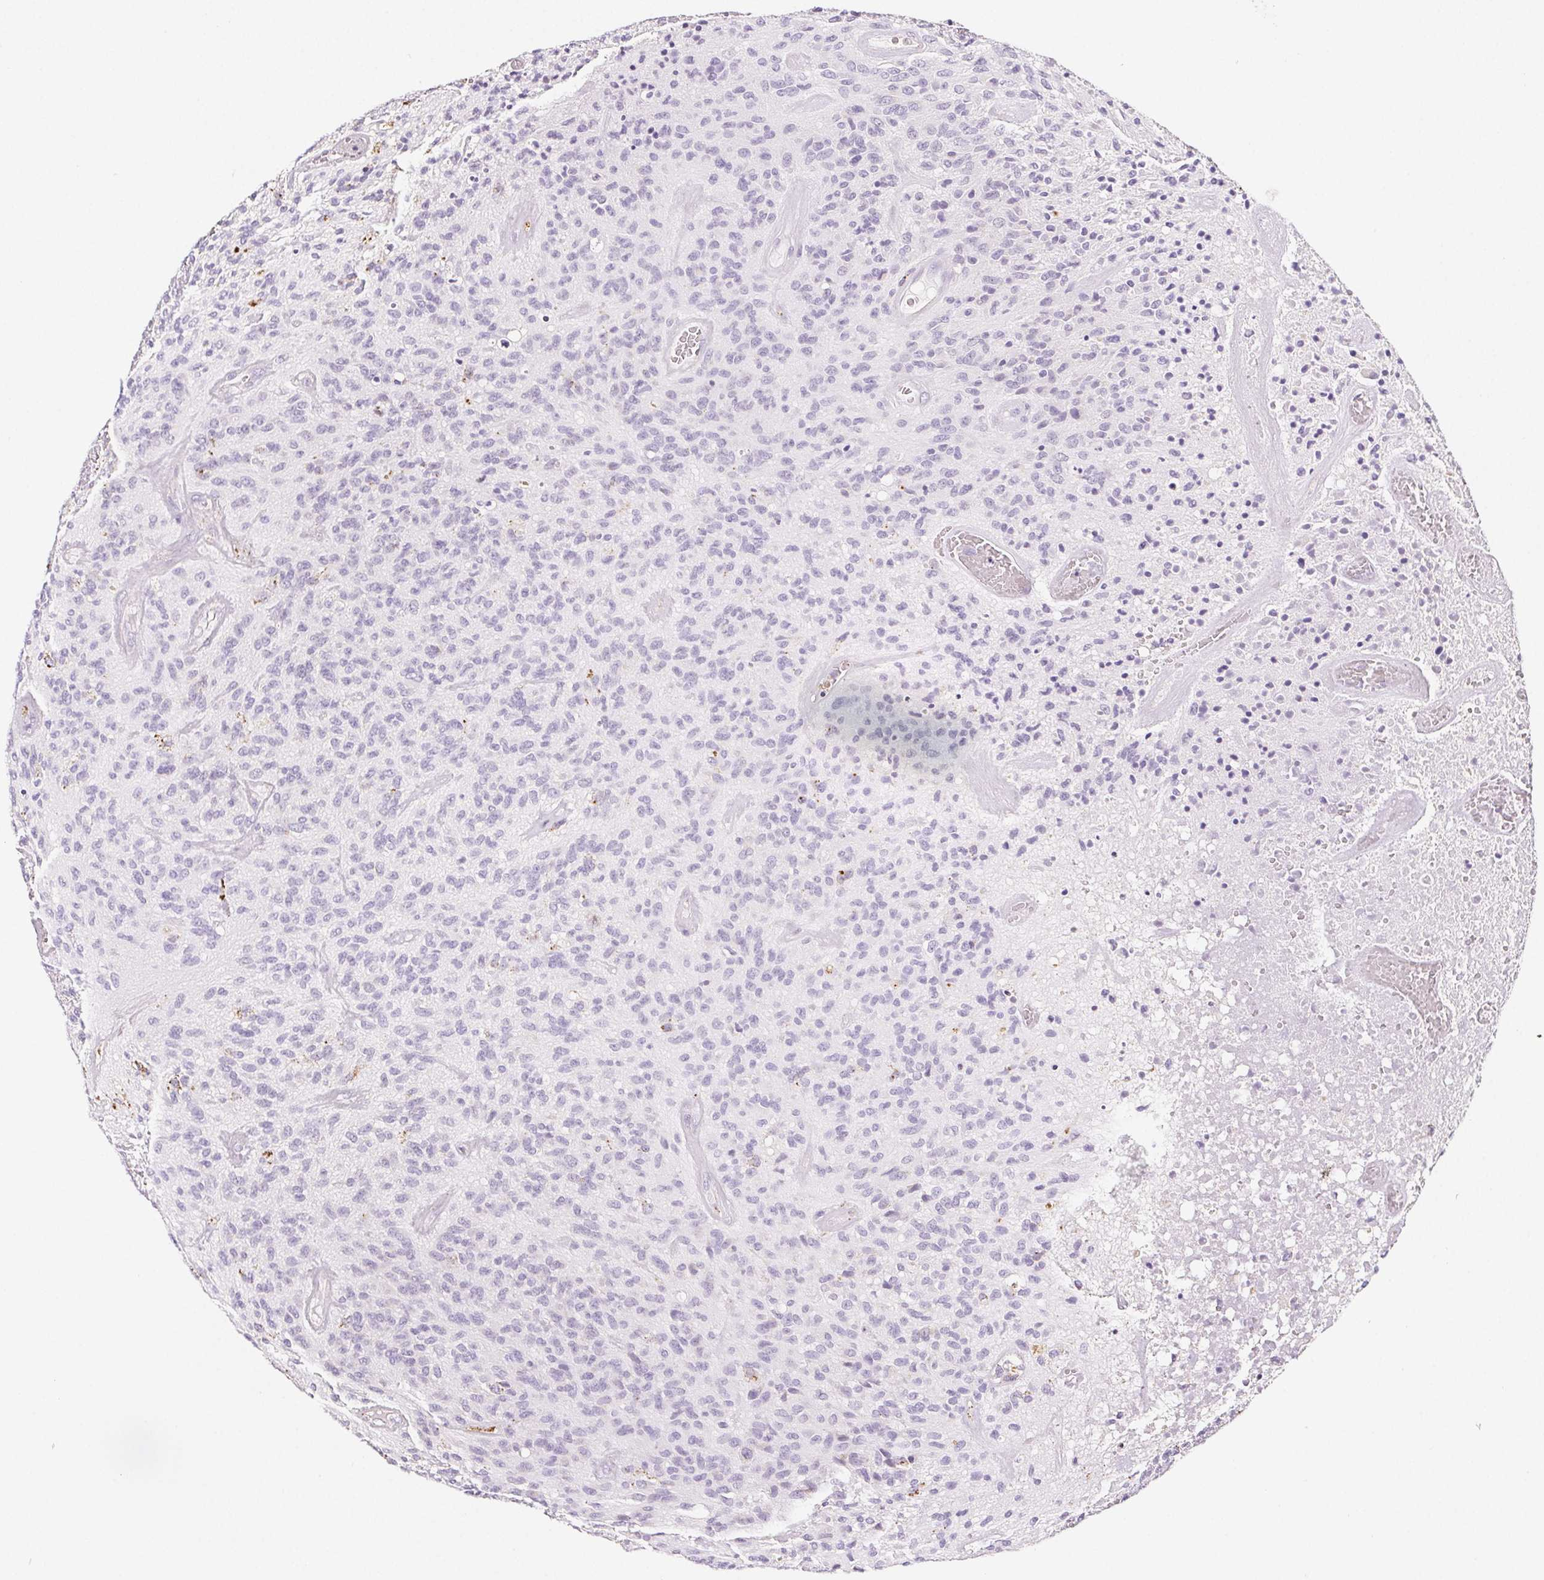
{"staining": {"intensity": "negative", "quantity": "none", "location": "none"}, "tissue": "glioma", "cell_type": "Tumor cells", "image_type": "cancer", "snomed": [{"axis": "morphology", "description": "Glioma, malignant, High grade"}, {"axis": "topography", "description": "Brain"}], "caption": "DAB (3,3'-diaminobenzidine) immunohistochemical staining of human malignant glioma (high-grade) displays no significant positivity in tumor cells.", "gene": "LIPA", "patient": {"sex": "male", "age": 76}}